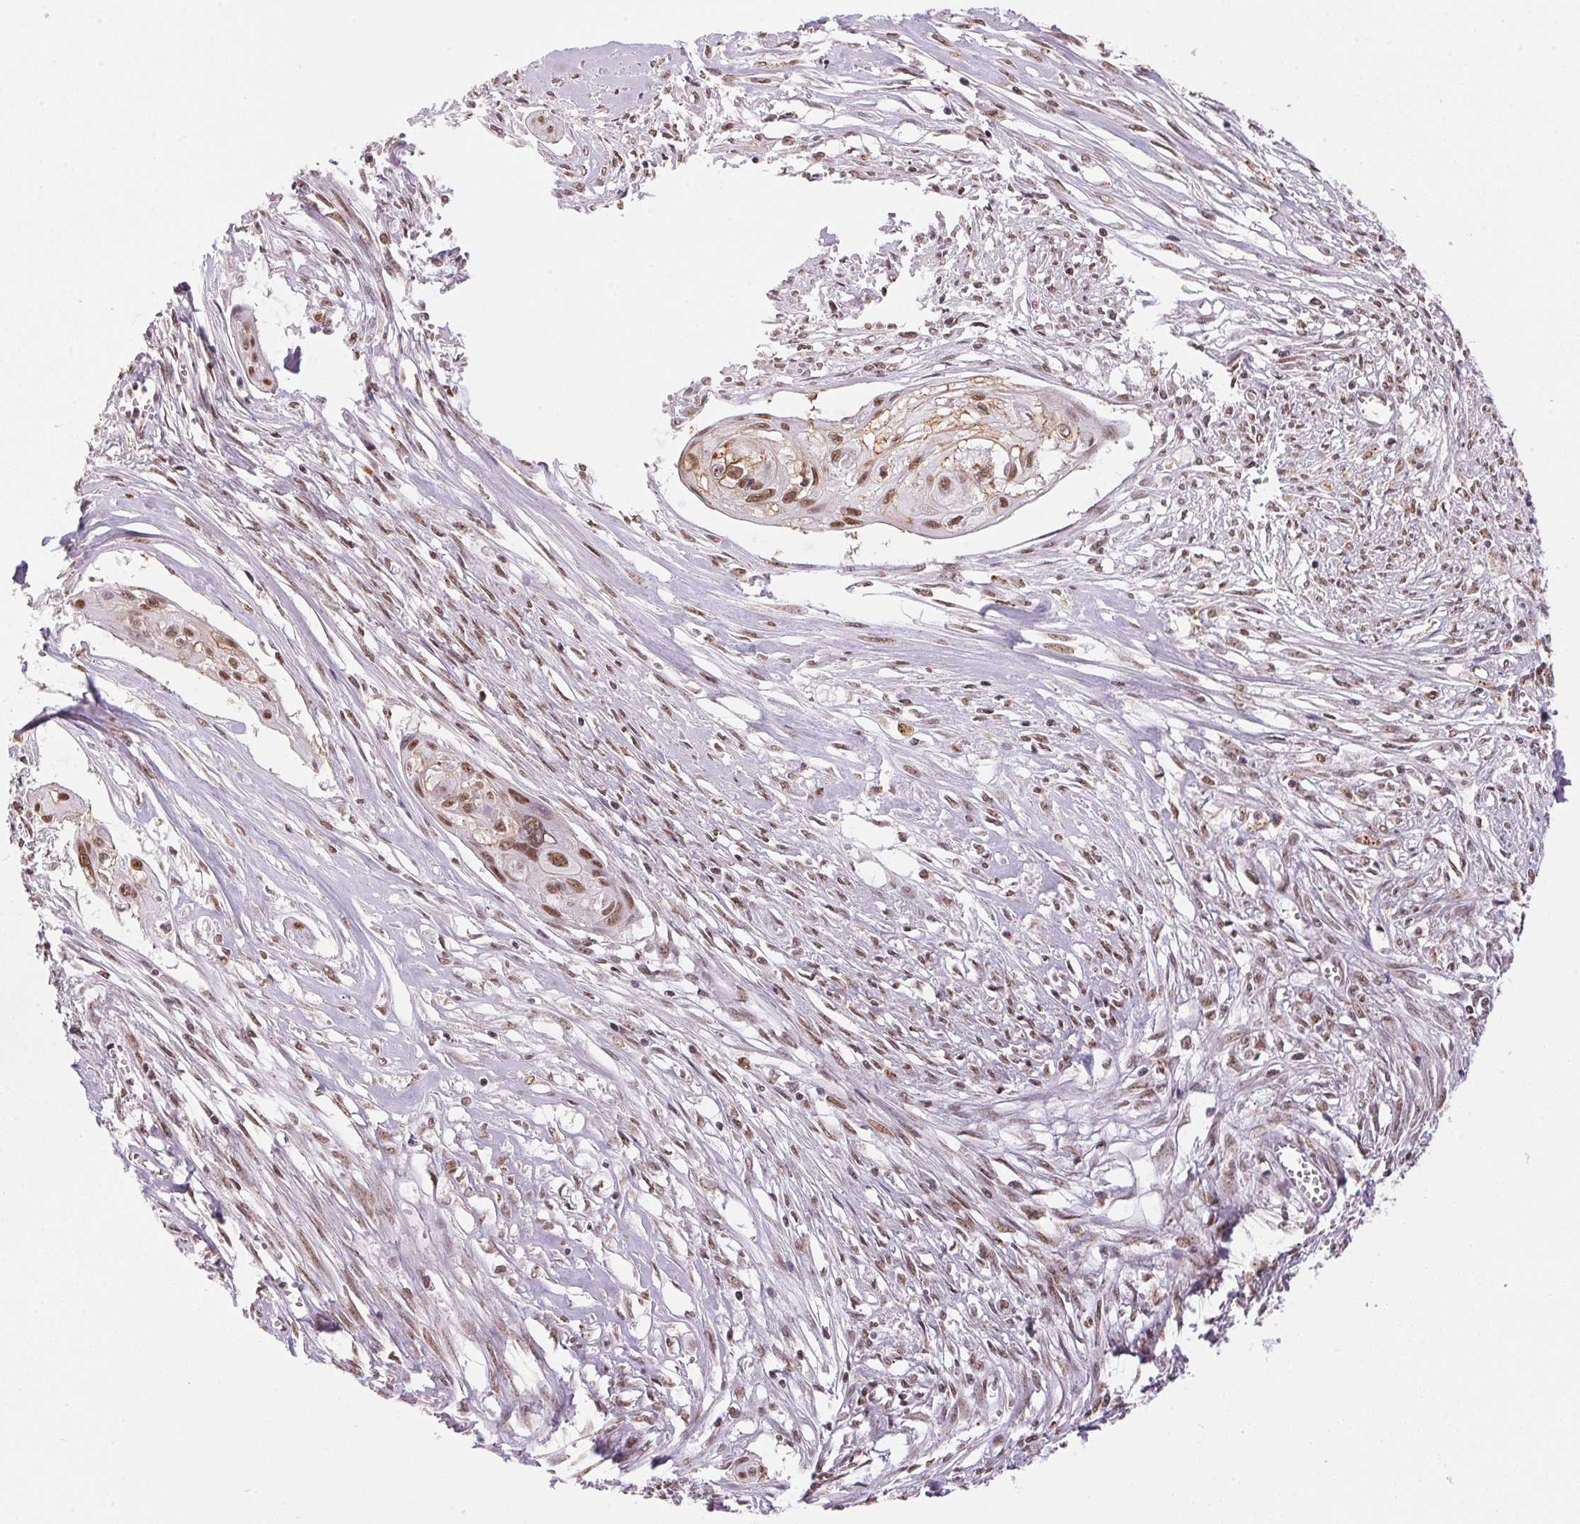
{"staining": {"intensity": "moderate", "quantity": ">75%", "location": "nuclear"}, "tissue": "cervical cancer", "cell_type": "Tumor cells", "image_type": "cancer", "snomed": [{"axis": "morphology", "description": "Squamous cell carcinoma, NOS"}, {"axis": "topography", "description": "Cervix"}], "caption": "Moderate nuclear positivity for a protein is seen in approximately >75% of tumor cells of cervical cancer (squamous cell carcinoma) using IHC.", "gene": "NFE2L1", "patient": {"sex": "female", "age": 49}}